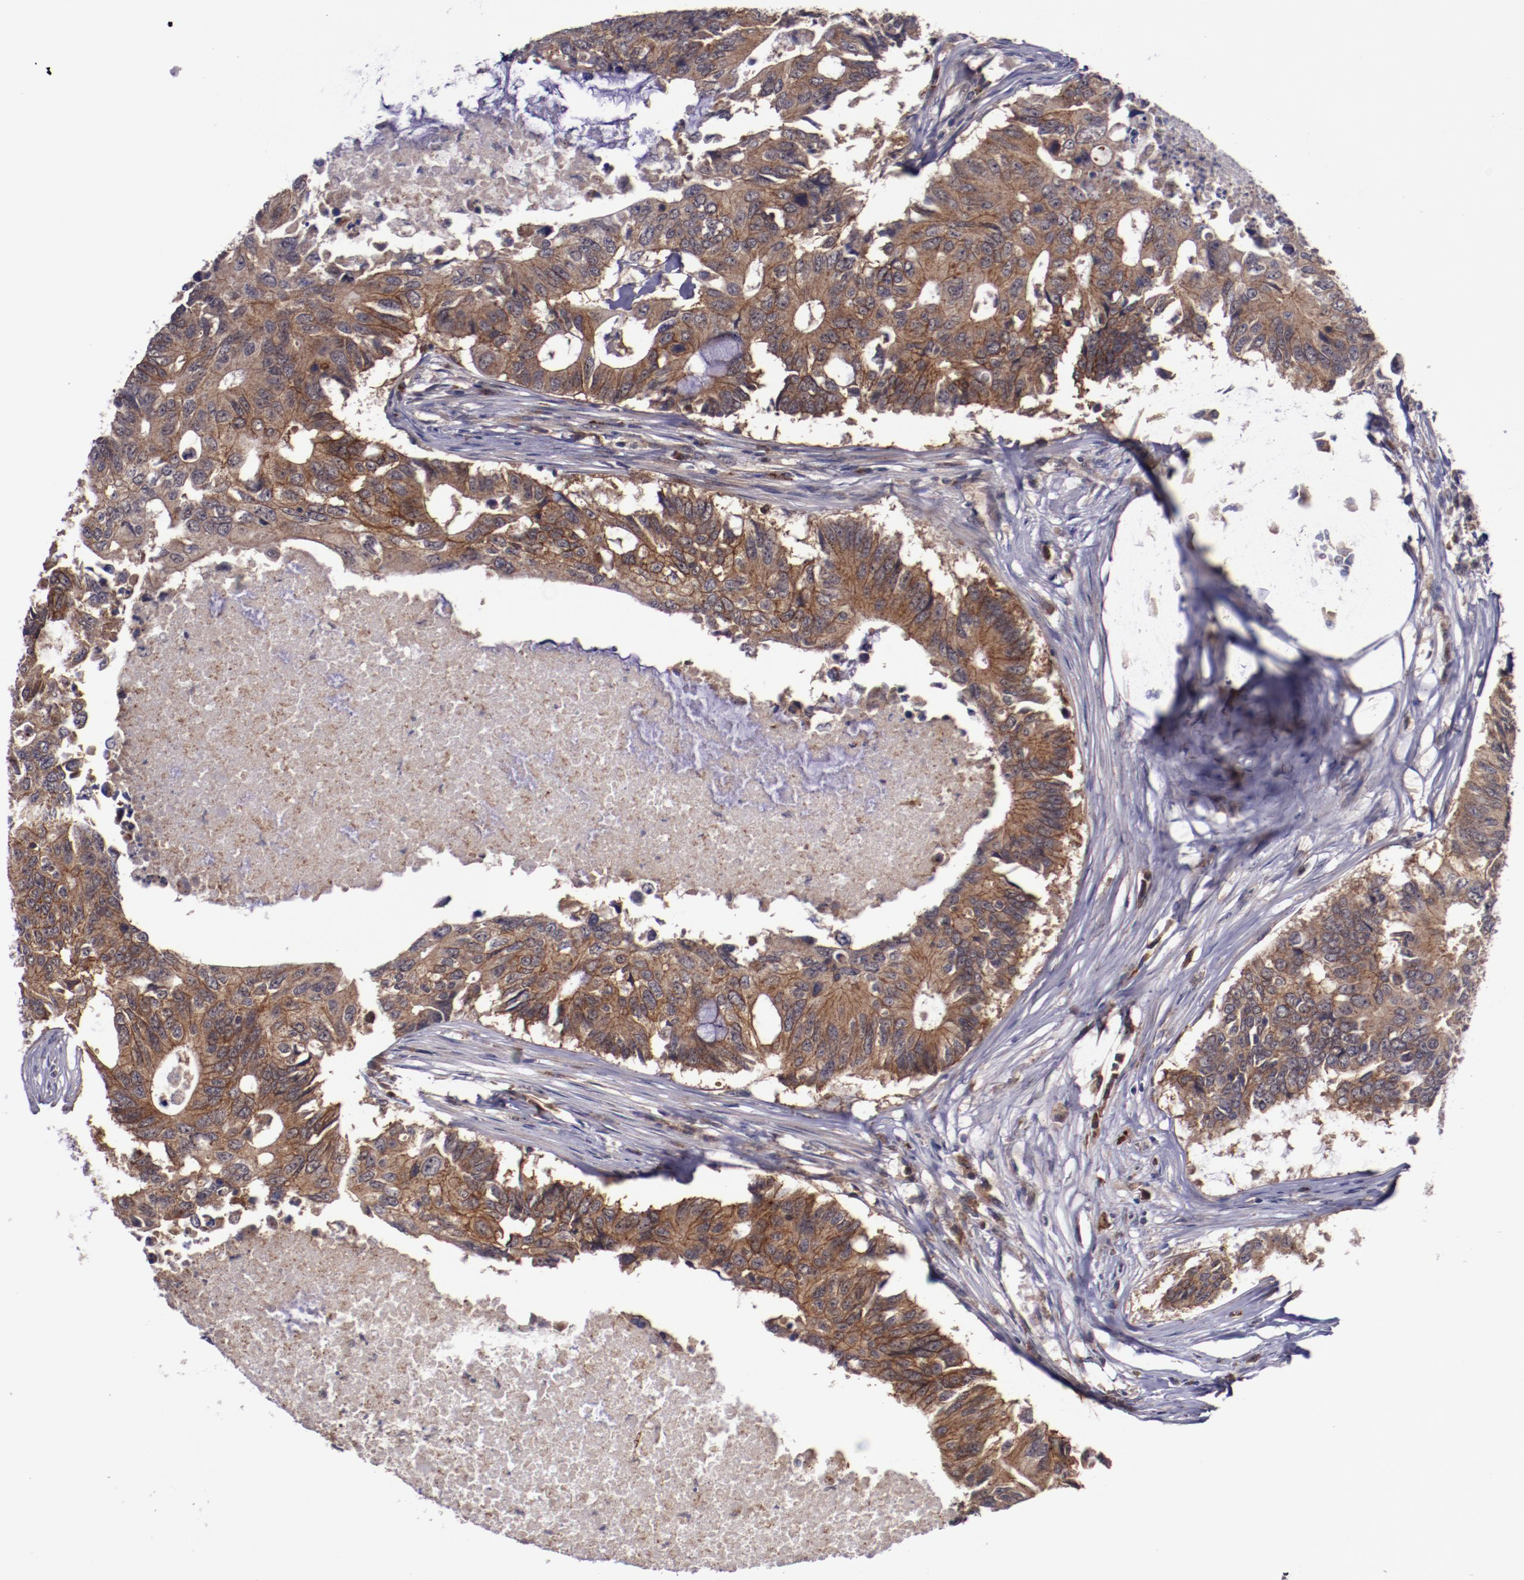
{"staining": {"intensity": "moderate", "quantity": ">75%", "location": "cytoplasmic/membranous"}, "tissue": "colorectal cancer", "cell_type": "Tumor cells", "image_type": "cancer", "snomed": [{"axis": "morphology", "description": "Adenocarcinoma, NOS"}, {"axis": "topography", "description": "Colon"}], "caption": "Adenocarcinoma (colorectal) tissue demonstrates moderate cytoplasmic/membranous expression in about >75% of tumor cells Nuclei are stained in blue.", "gene": "FTSJ1", "patient": {"sex": "male", "age": 71}}